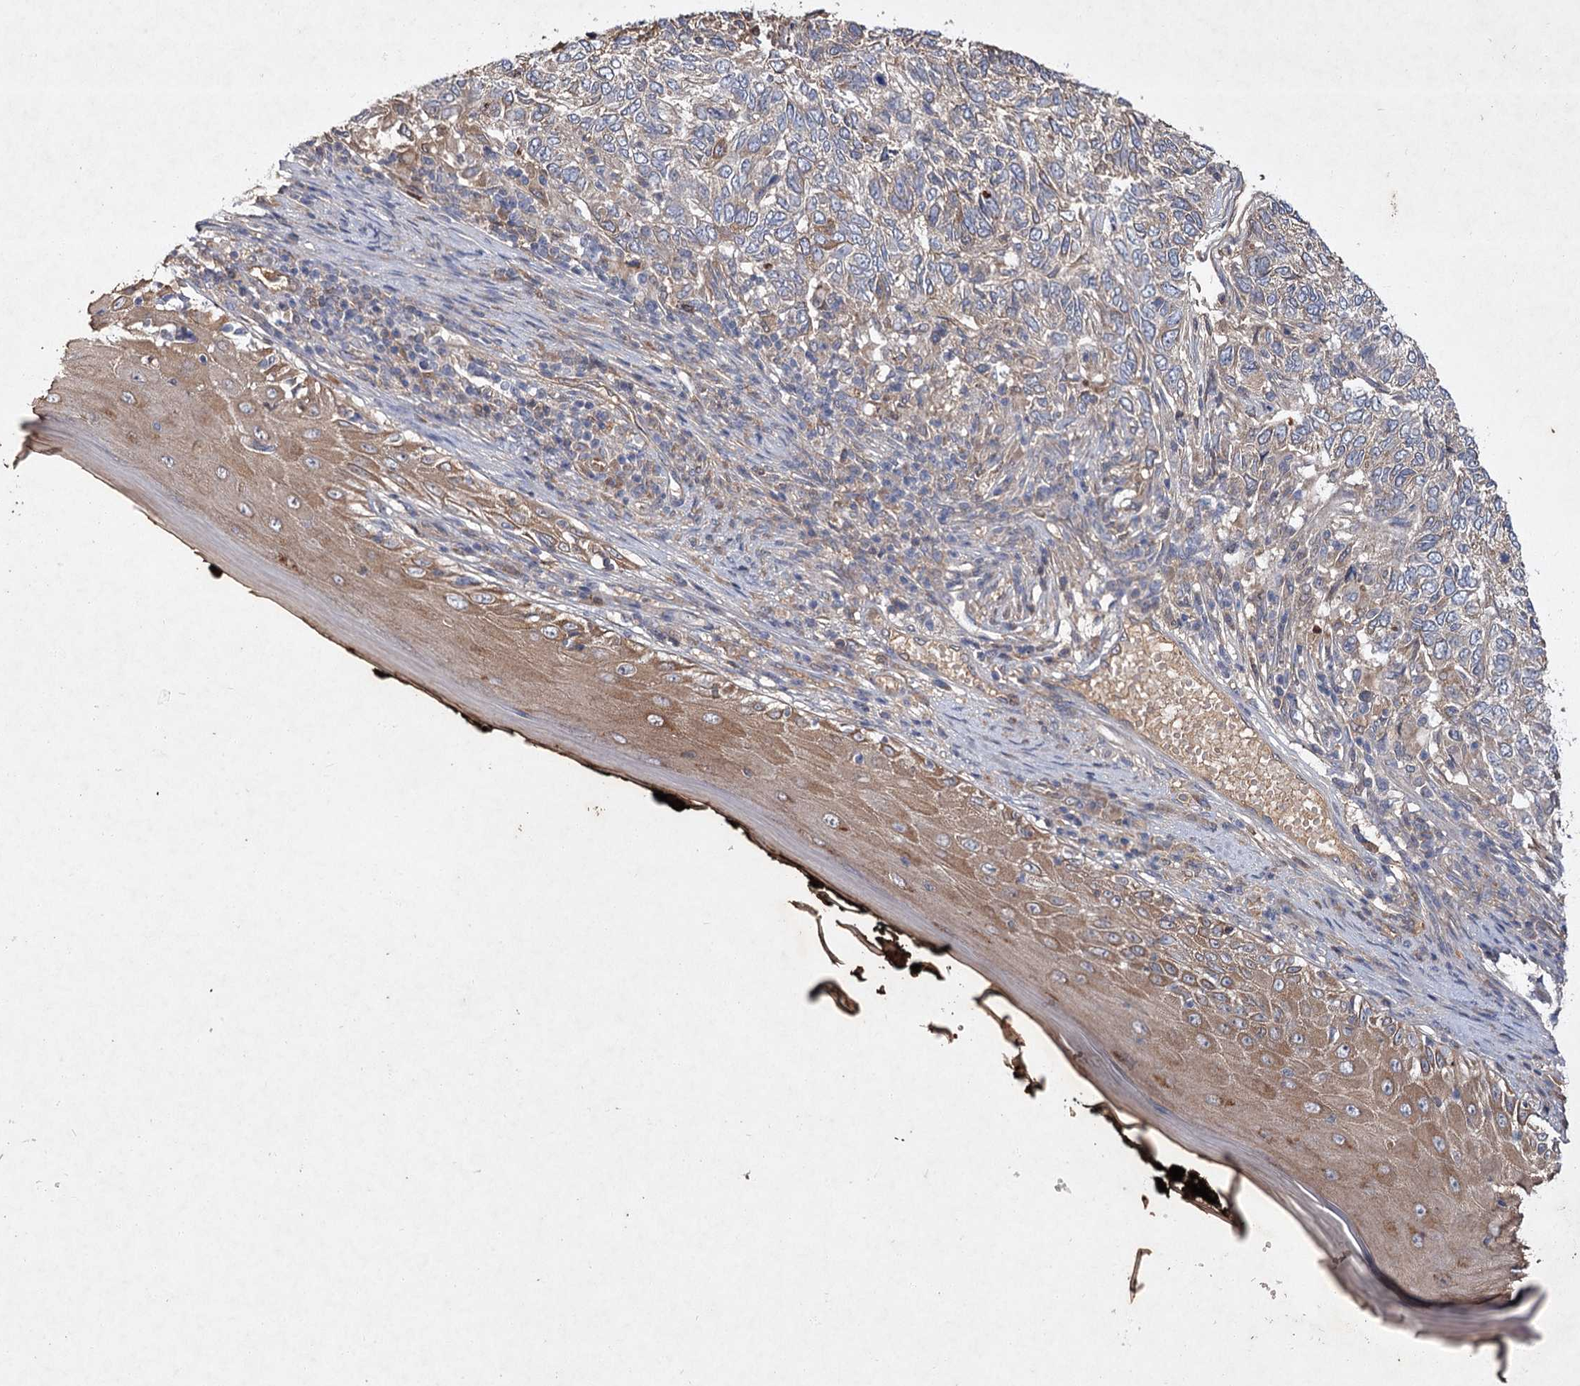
{"staining": {"intensity": "weak", "quantity": "<25%", "location": "cytoplasmic/membranous"}, "tissue": "skin cancer", "cell_type": "Tumor cells", "image_type": "cancer", "snomed": [{"axis": "morphology", "description": "Basal cell carcinoma"}, {"axis": "topography", "description": "Skin"}], "caption": "A high-resolution photomicrograph shows immunohistochemistry staining of skin basal cell carcinoma, which shows no significant expression in tumor cells. Brightfield microscopy of immunohistochemistry stained with DAB (3,3'-diaminobenzidine) (brown) and hematoxylin (blue), captured at high magnification.", "gene": "MFN1", "patient": {"sex": "female", "age": 65}}